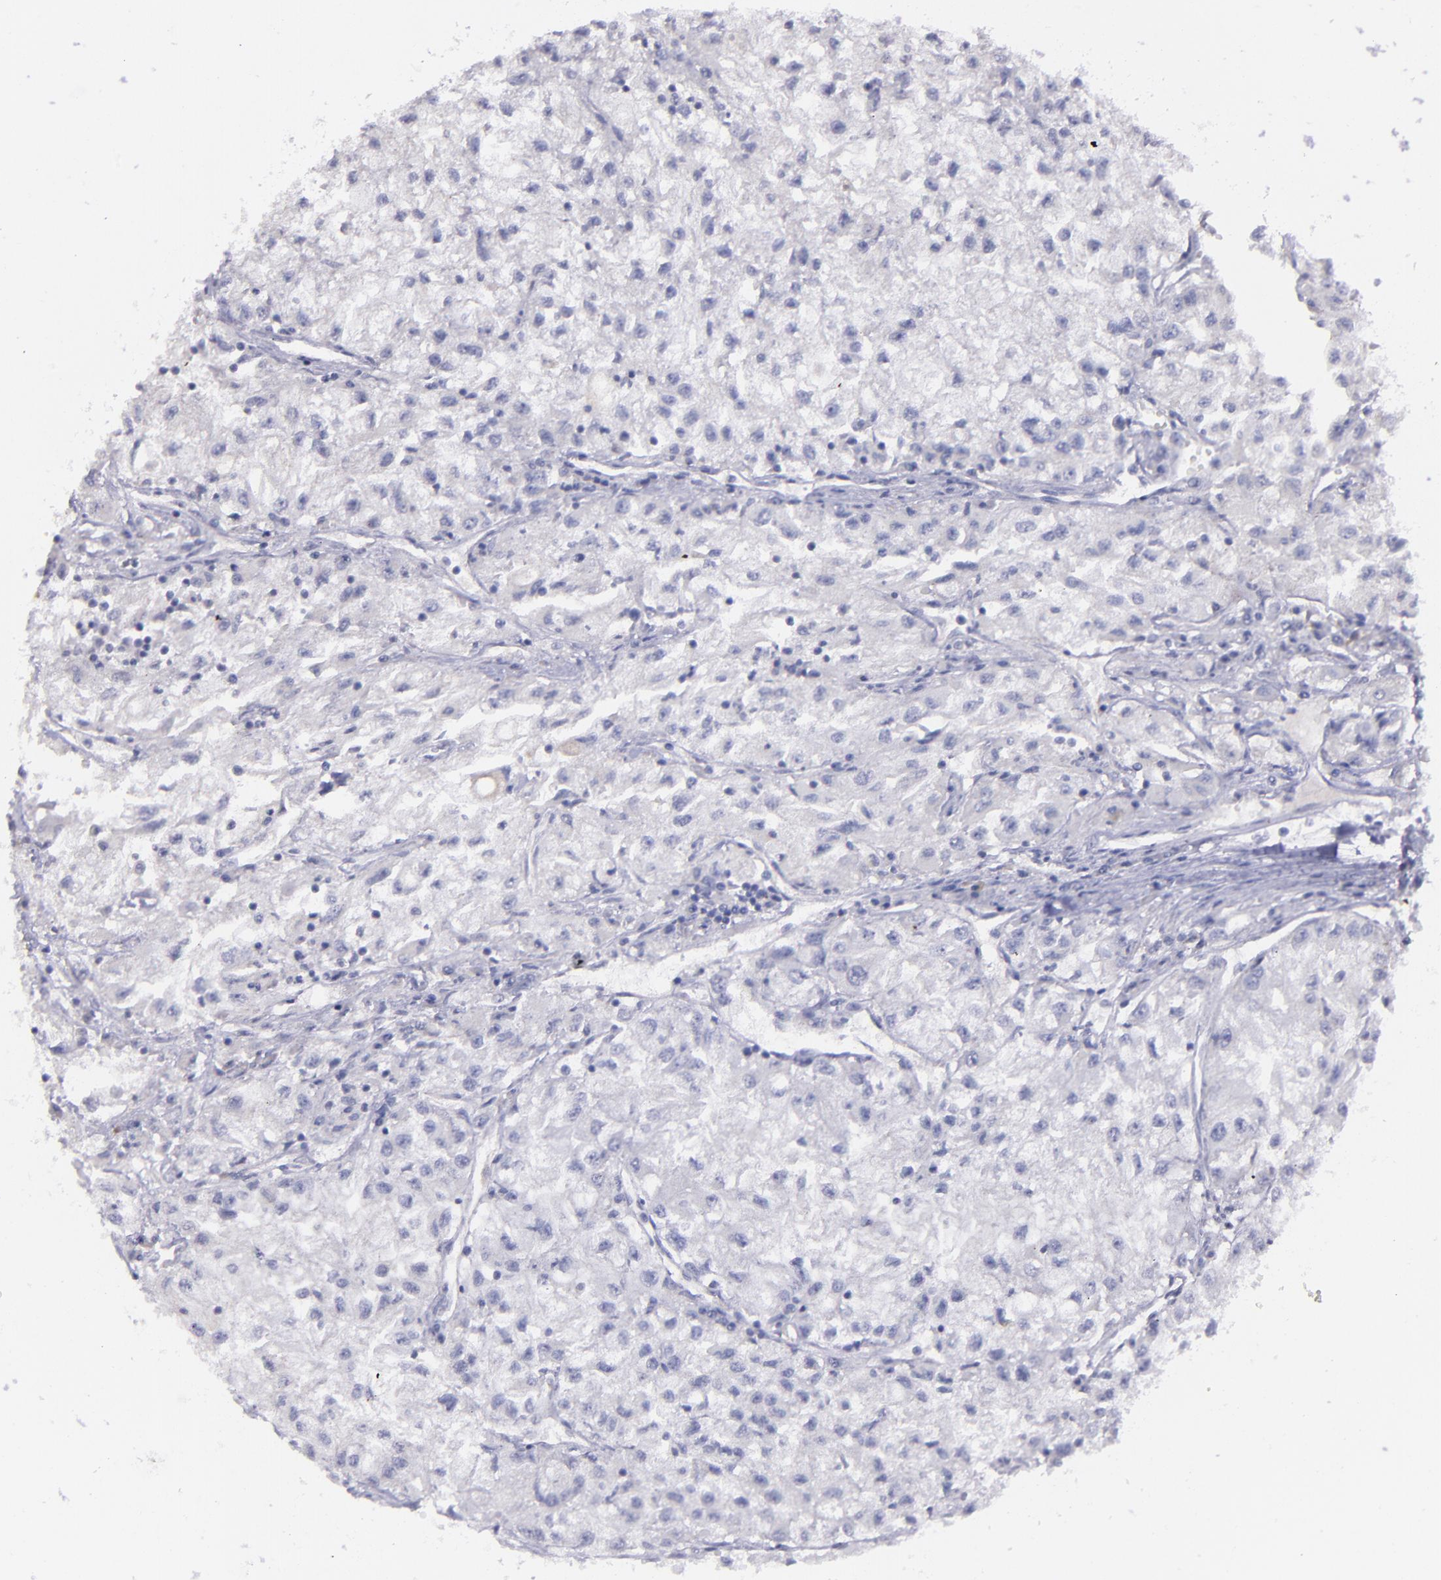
{"staining": {"intensity": "negative", "quantity": "none", "location": "none"}, "tissue": "renal cancer", "cell_type": "Tumor cells", "image_type": "cancer", "snomed": [{"axis": "morphology", "description": "Adenocarcinoma, NOS"}, {"axis": "topography", "description": "Kidney"}], "caption": "Human renal cancer (adenocarcinoma) stained for a protein using immunohistochemistry (IHC) demonstrates no expression in tumor cells.", "gene": "MASP1", "patient": {"sex": "male", "age": 59}}